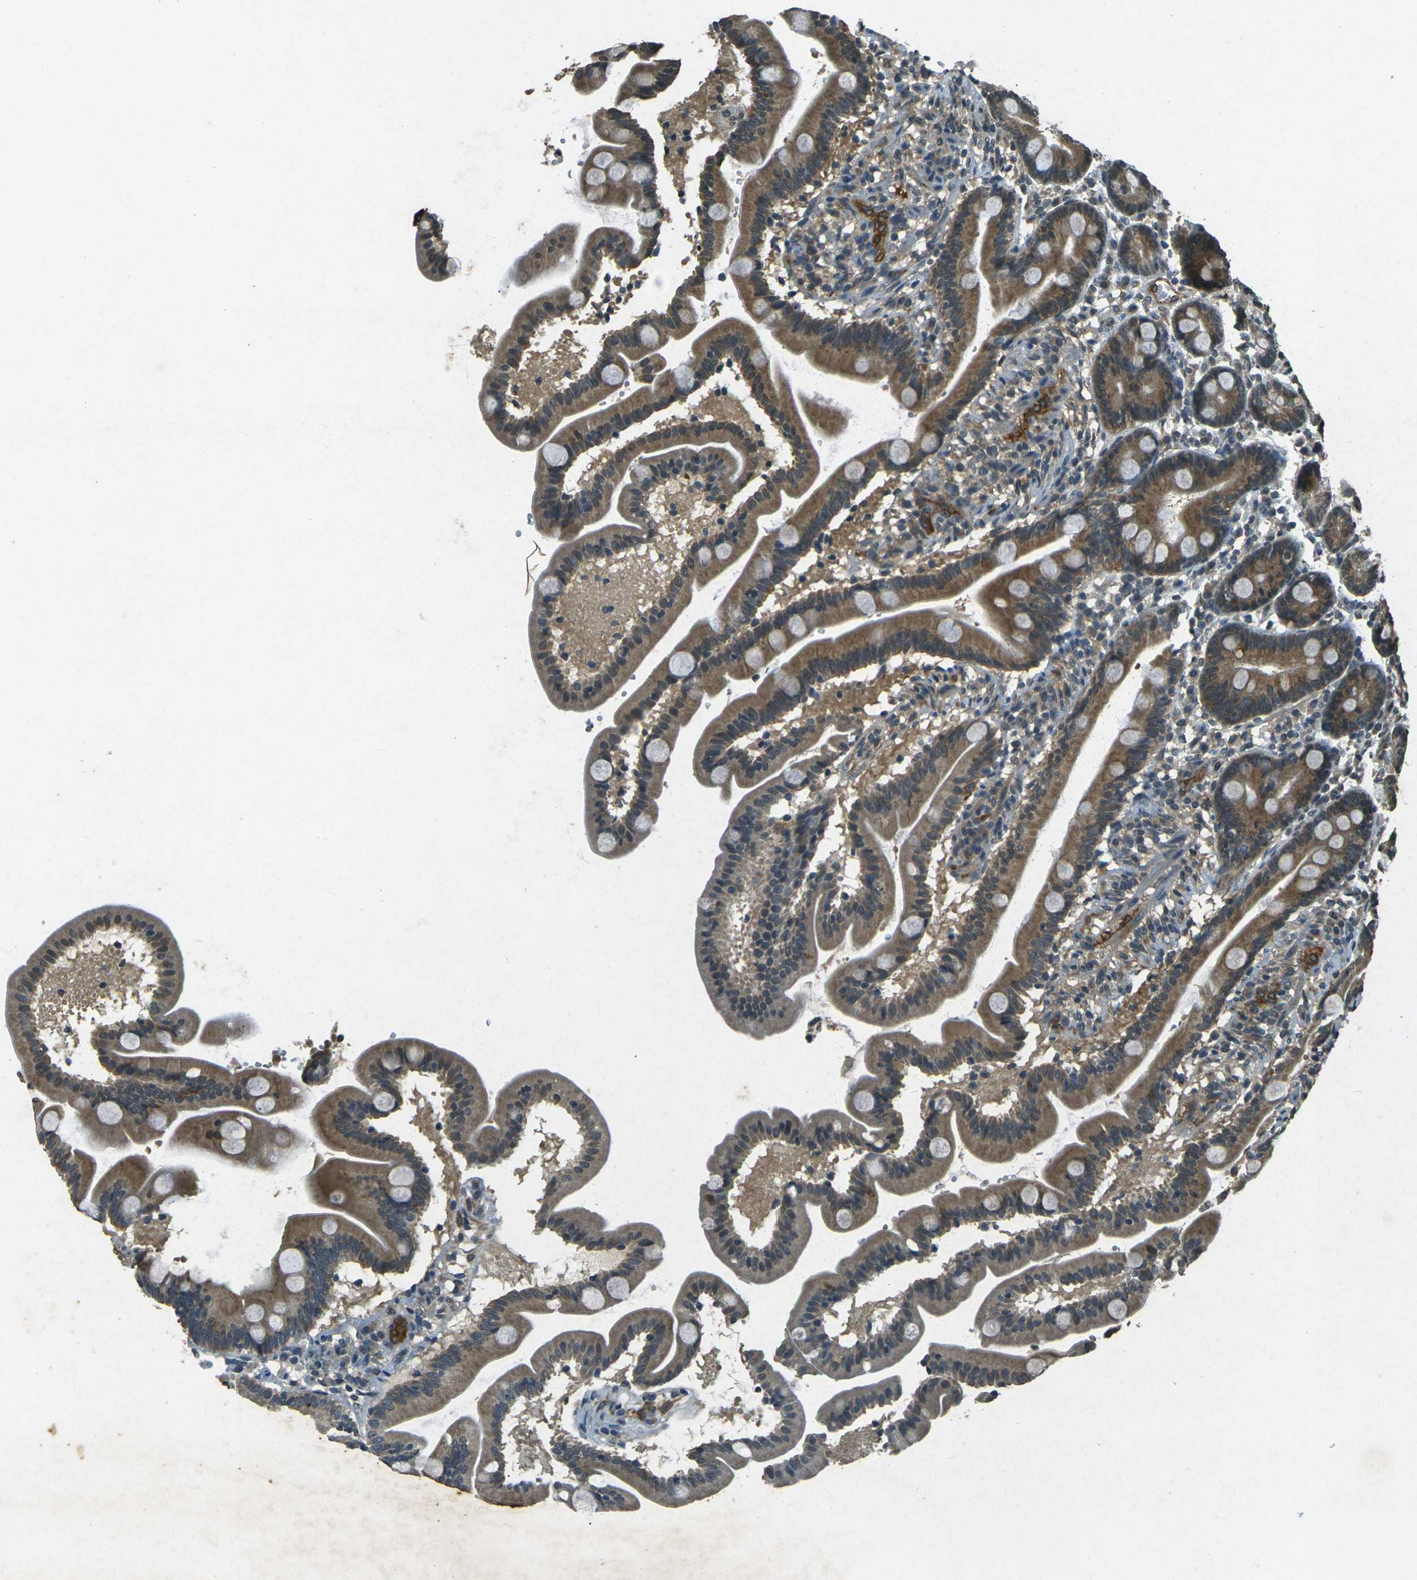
{"staining": {"intensity": "moderate", "quantity": ">75%", "location": "cytoplasmic/membranous"}, "tissue": "duodenum", "cell_type": "Glandular cells", "image_type": "normal", "snomed": [{"axis": "morphology", "description": "Normal tissue, NOS"}, {"axis": "topography", "description": "Duodenum"}], "caption": "Immunohistochemistry (IHC) of normal human duodenum demonstrates medium levels of moderate cytoplasmic/membranous expression in approximately >75% of glandular cells.", "gene": "PDE2A", "patient": {"sex": "male", "age": 54}}